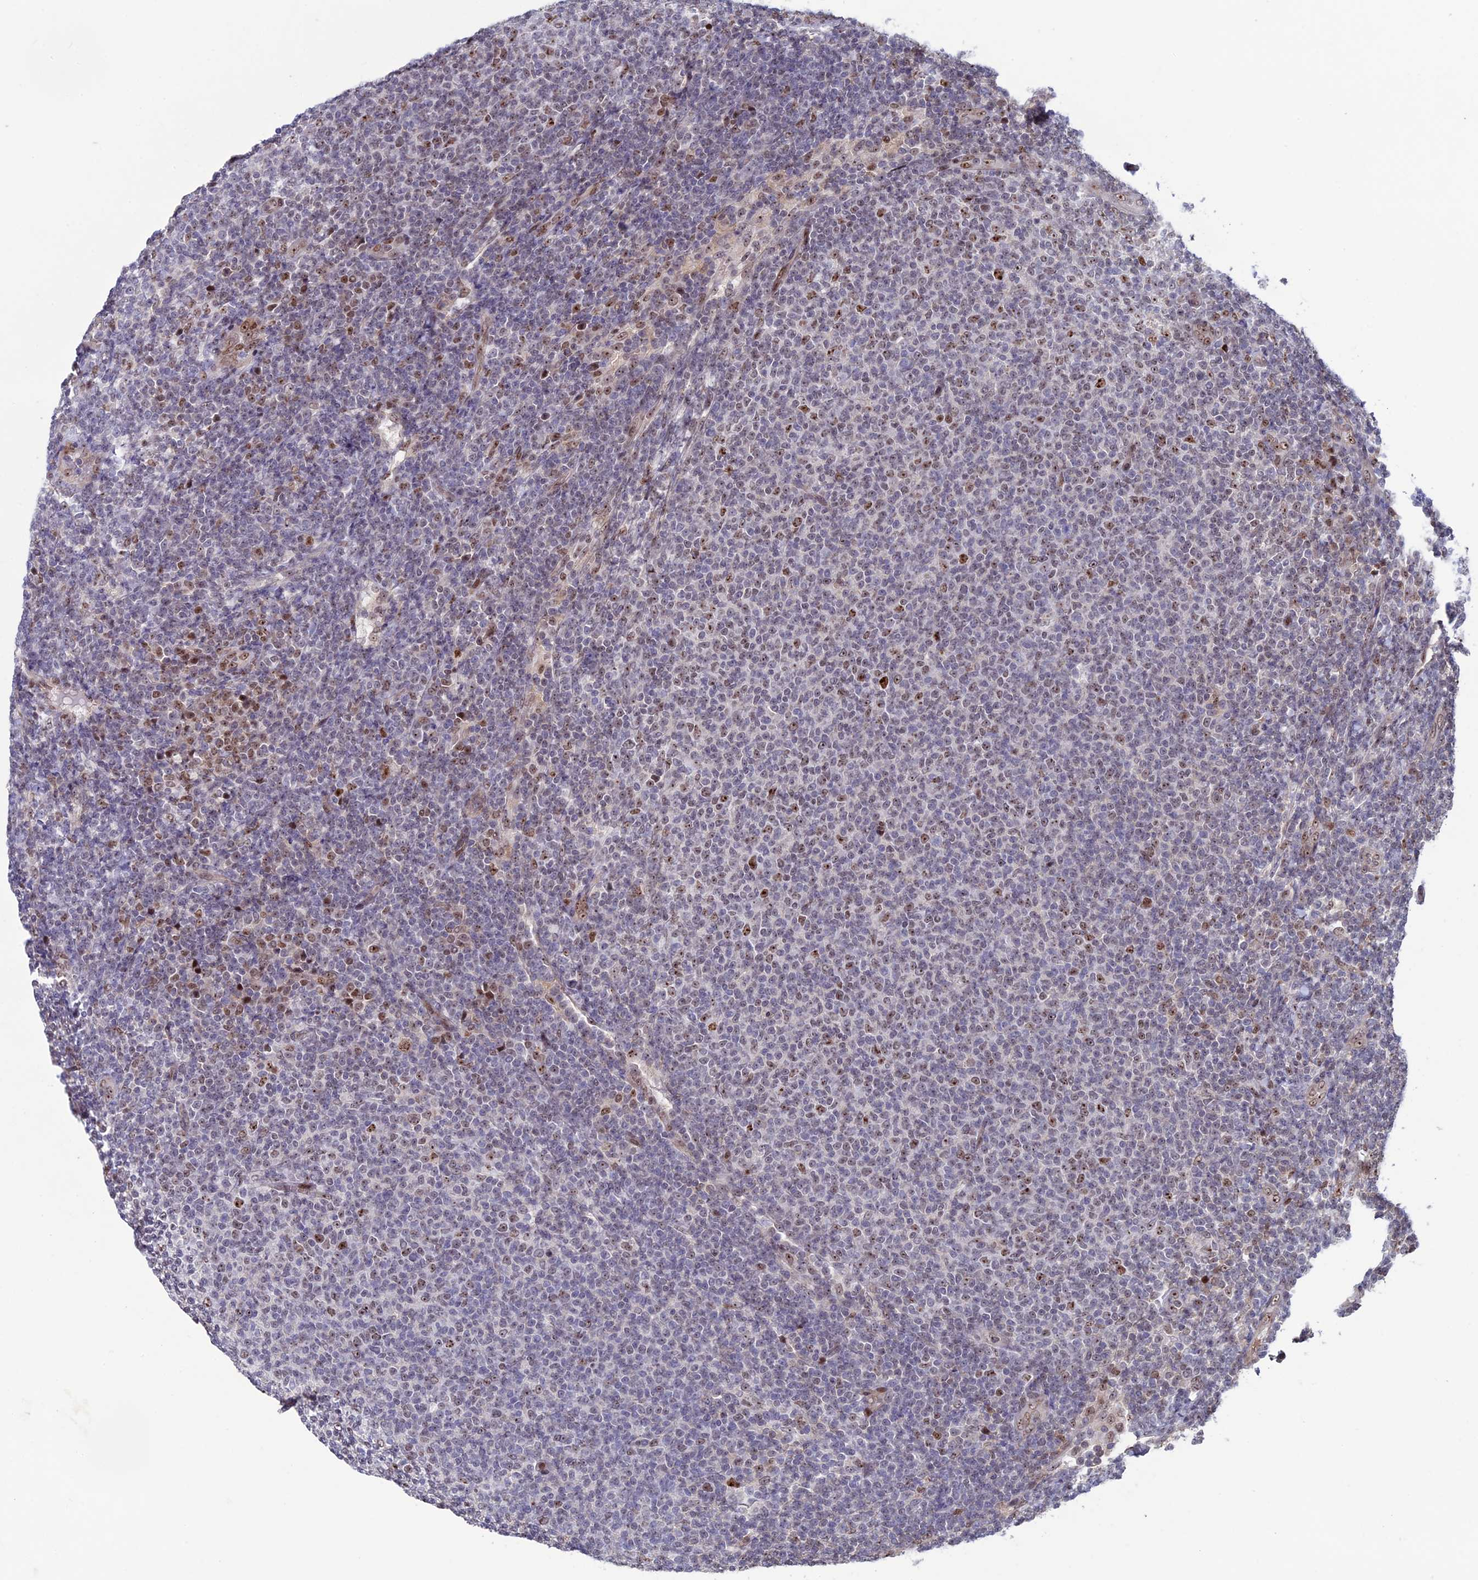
{"staining": {"intensity": "weak", "quantity": "<25%", "location": "nuclear"}, "tissue": "lymphoma", "cell_type": "Tumor cells", "image_type": "cancer", "snomed": [{"axis": "morphology", "description": "Malignant lymphoma, non-Hodgkin's type, Low grade"}, {"axis": "topography", "description": "Lymph node"}], "caption": "Lymphoma stained for a protein using immunohistochemistry (IHC) displays no expression tumor cells.", "gene": "CCDC86", "patient": {"sex": "male", "age": 66}}